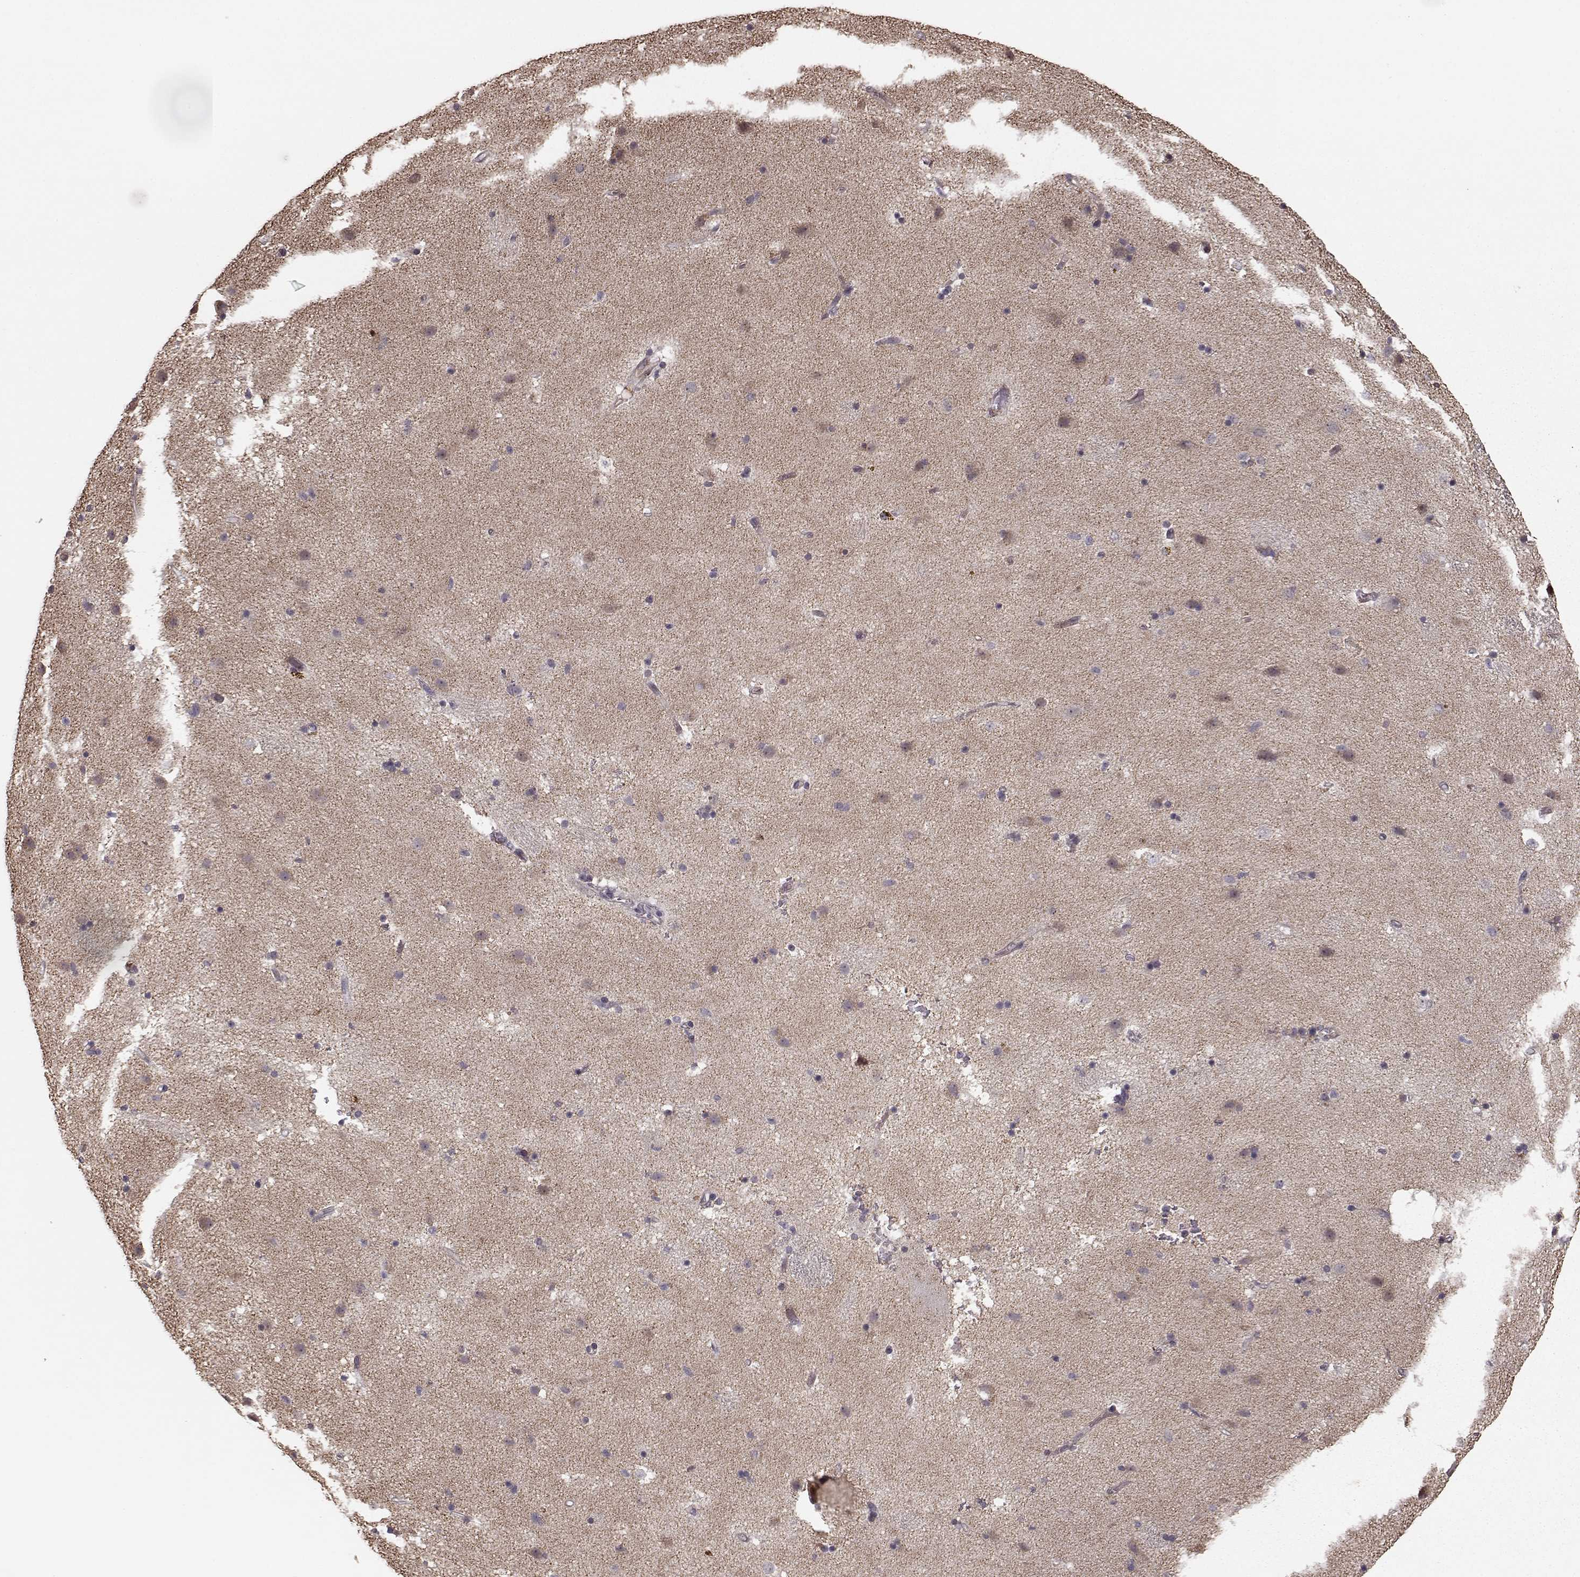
{"staining": {"intensity": "negative", "quantity": "none", "location": "none"}, "tissue": "caudate", "cell_type": "Glial cells", "image_type": "normal", "snomed": [{"axis": "morphology", "description": "Normal tissue, NOS"}, {"axis": "topography", "description": "Lateral ventricle wall"}], "caption": "Immunohistochemistry micrograph of benign human caudate stained for a protein (brown), which demonstrates no staining in glial cells.", "gene": "BACH2", "patient": {"sex": "female", "age": 71}}